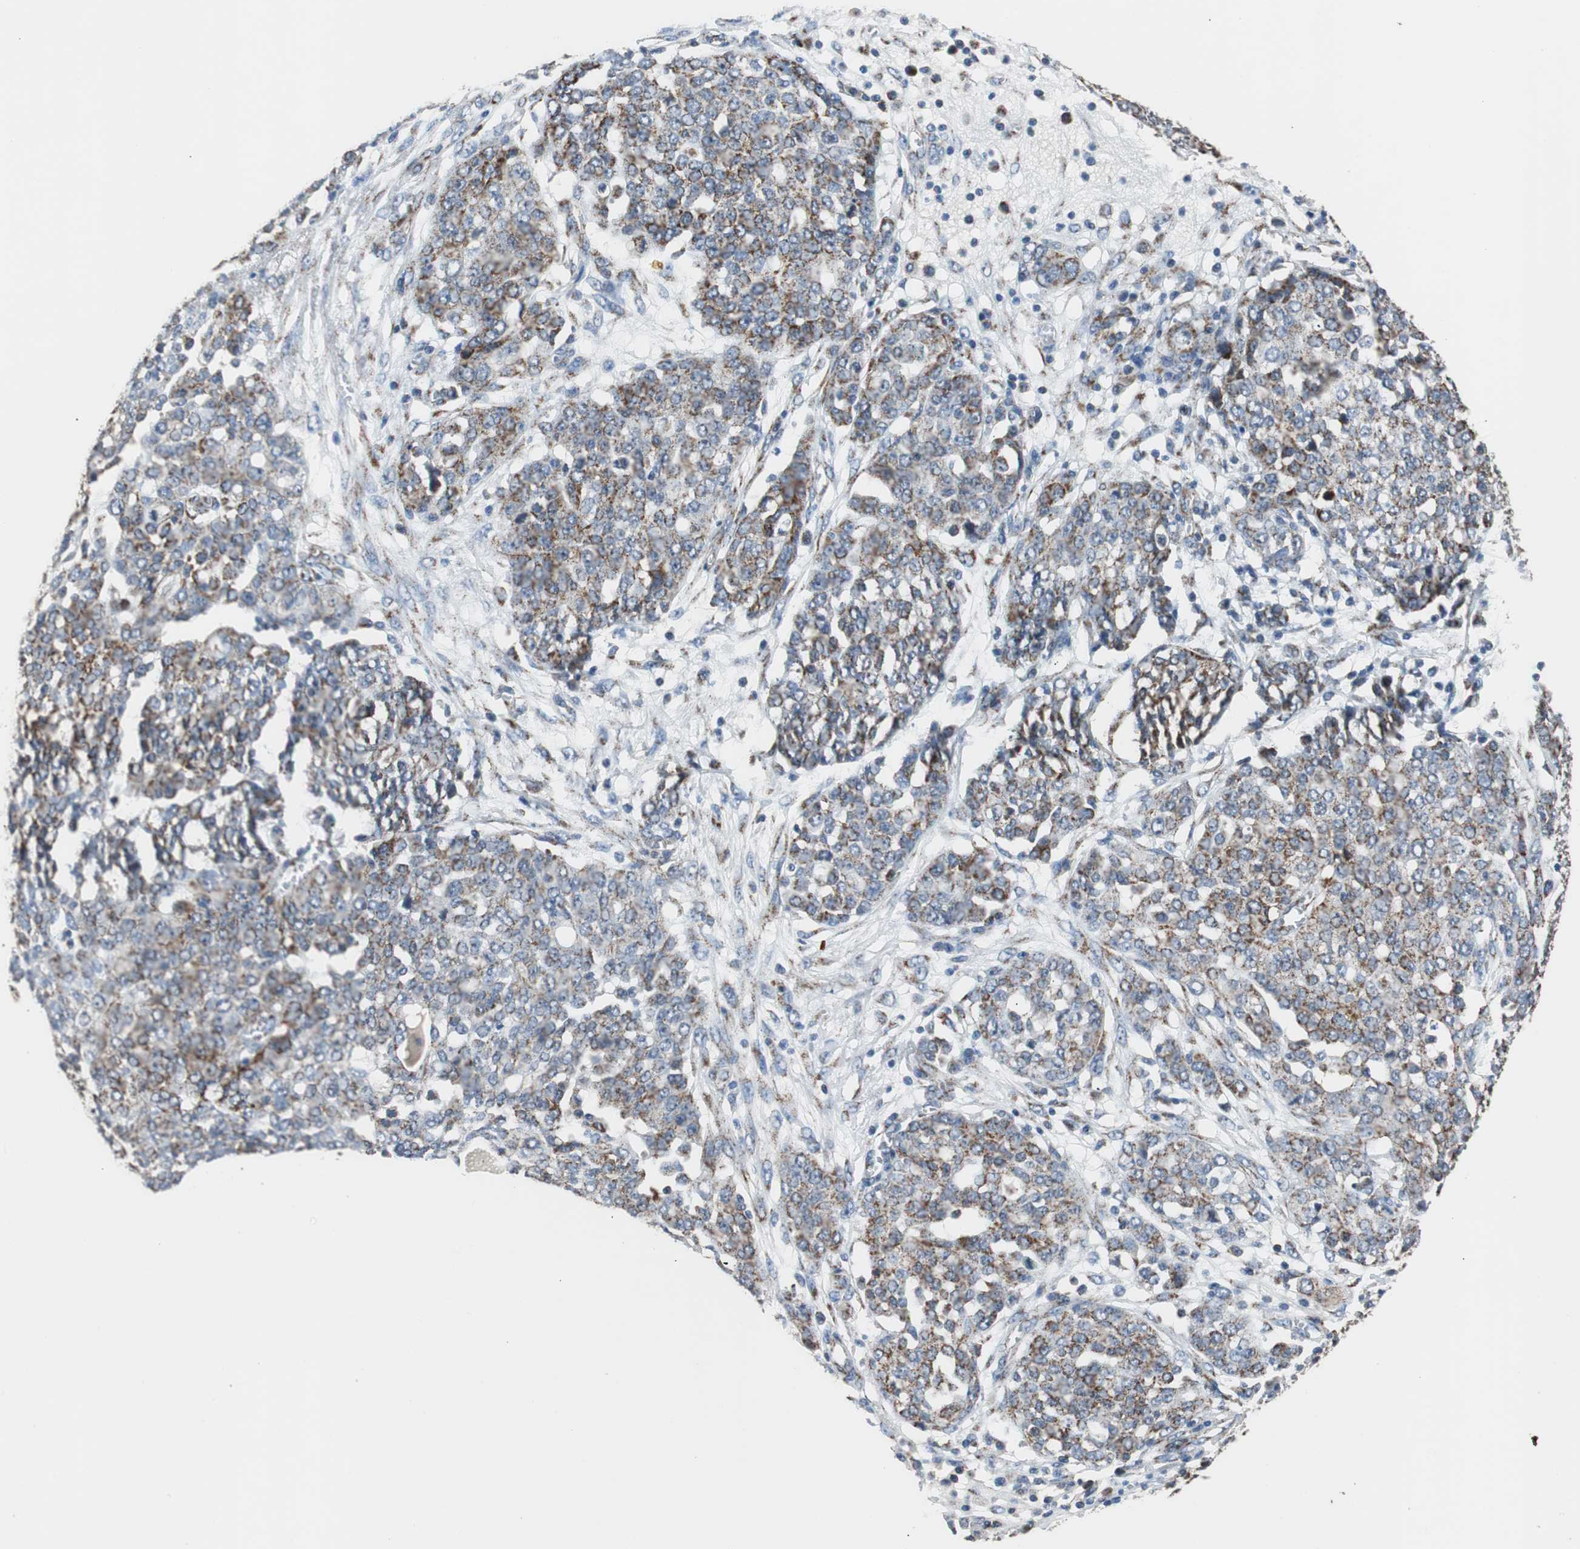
{"staining": {"intensity": "moderate", "quantity": ">75%", "location": "cytoplasmic/membranous"}, "tissue": "ovarian cancer", "cell_type": "Tumor cells", "image_type": "cancer", "snomed": [{"axis": "morphology", "description": "Cystadenocarcinoma, serous, NOS"}, {"axis": "topography", "description": "Soft tissue"}, {"axis": "topography", "description": "Ovary"}], "caption": "Ovarian cancer was stained to show a protein in brown. There is medium levels of moderate cytoplasmic/membranous expression in approximately >75% of tumor cells. (brown staining indicates protein expression, while blue staining denotes nuclei).", "gene": "PITRM1", "patient": {"sex": "female", "age": 57}}